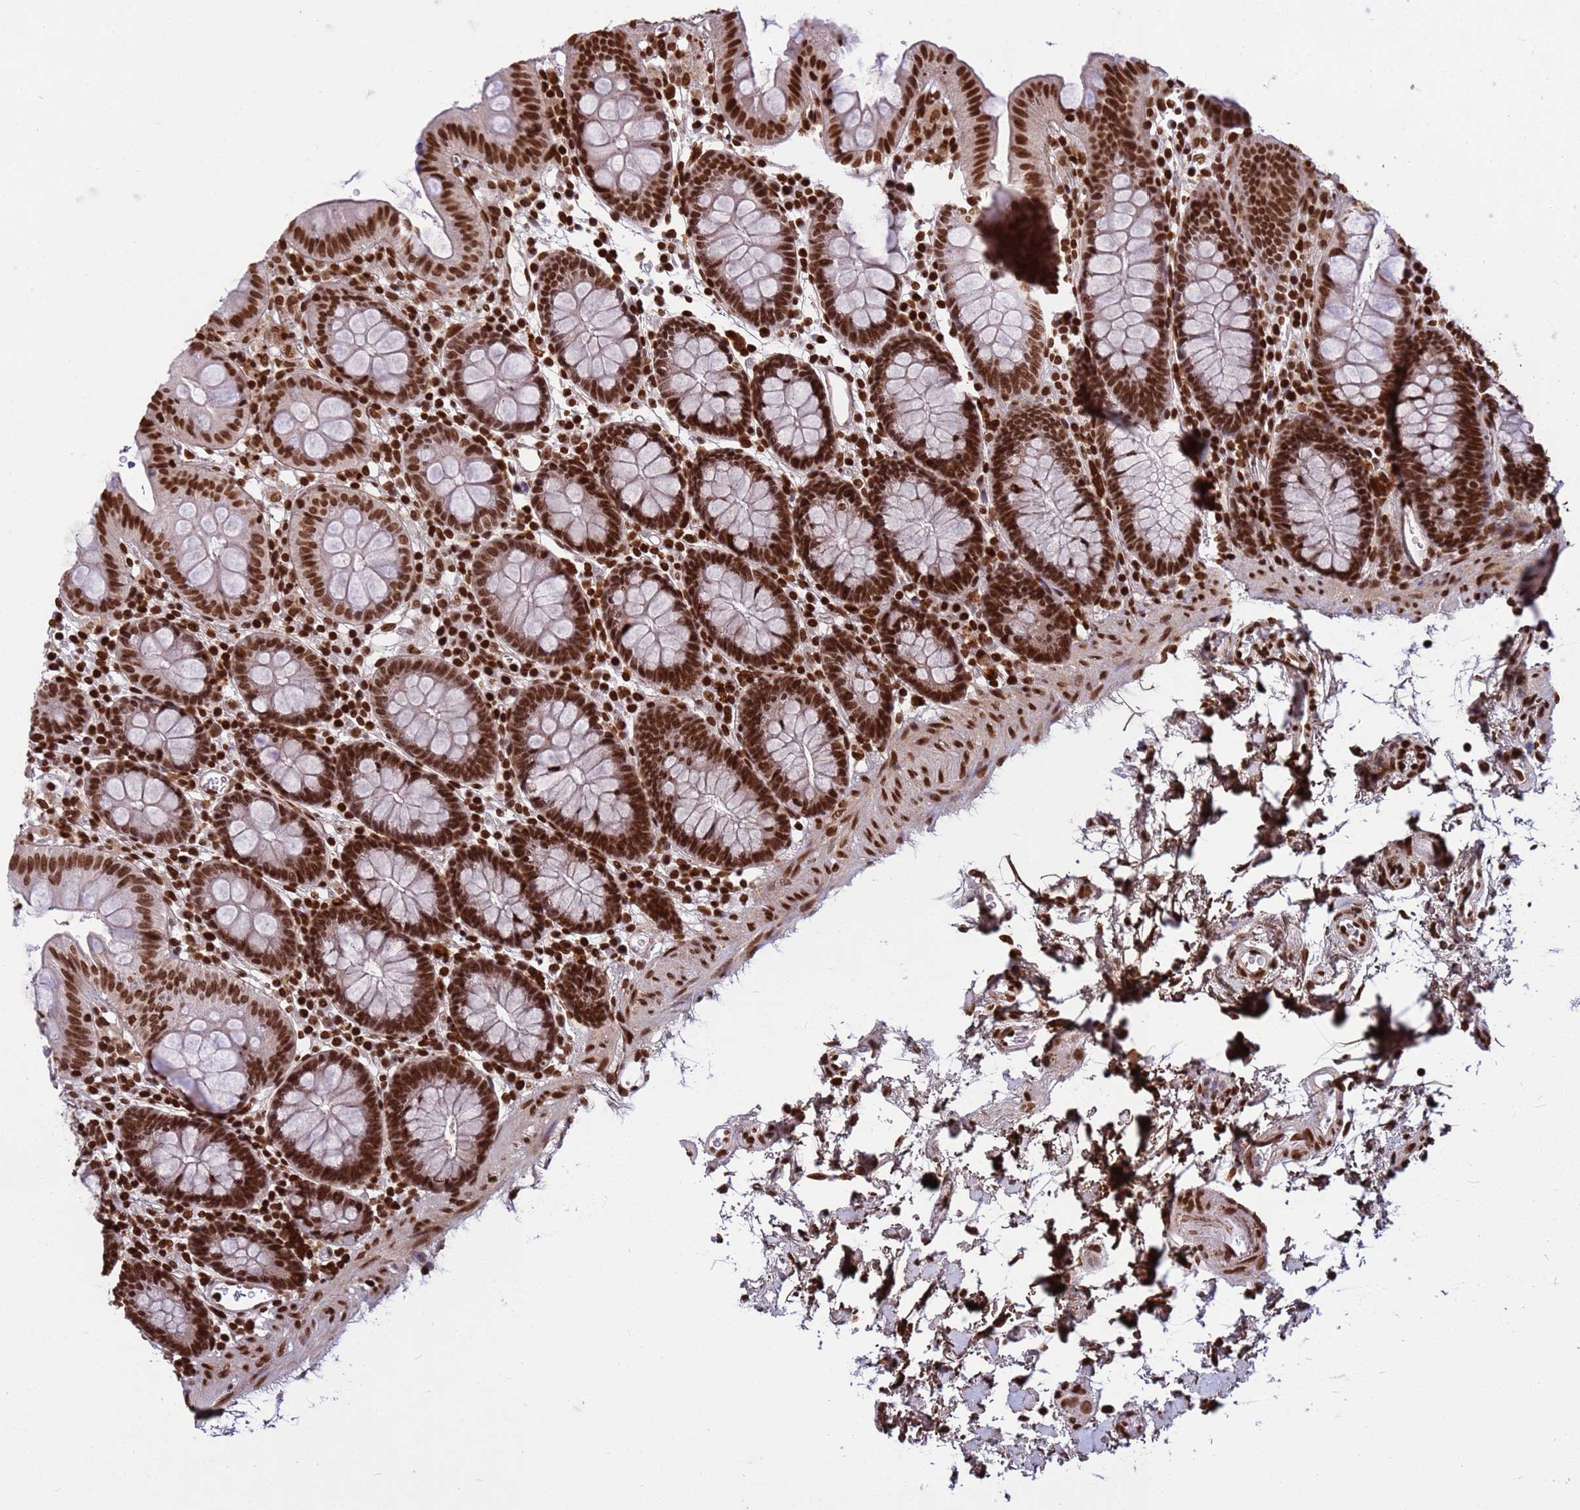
{"staining": {"intensity": "strong", "quantity": ">75%", "location": "nuclear"}, "tissue": "colon", "cell_type": "Endothelial cells", "image_type": "normal", "snomed": [{"axis": "morphology", "description": "Normal tissue, NOS"}, {"axis": "topography", "description": "Colon"}], "caption": "Protein expression analysis of unremarkable colon demonstrates strong nuclear expression in about >75% of endothelial cells.", "gene": "H3", "patient": {"sex": "male", "age": 75}}